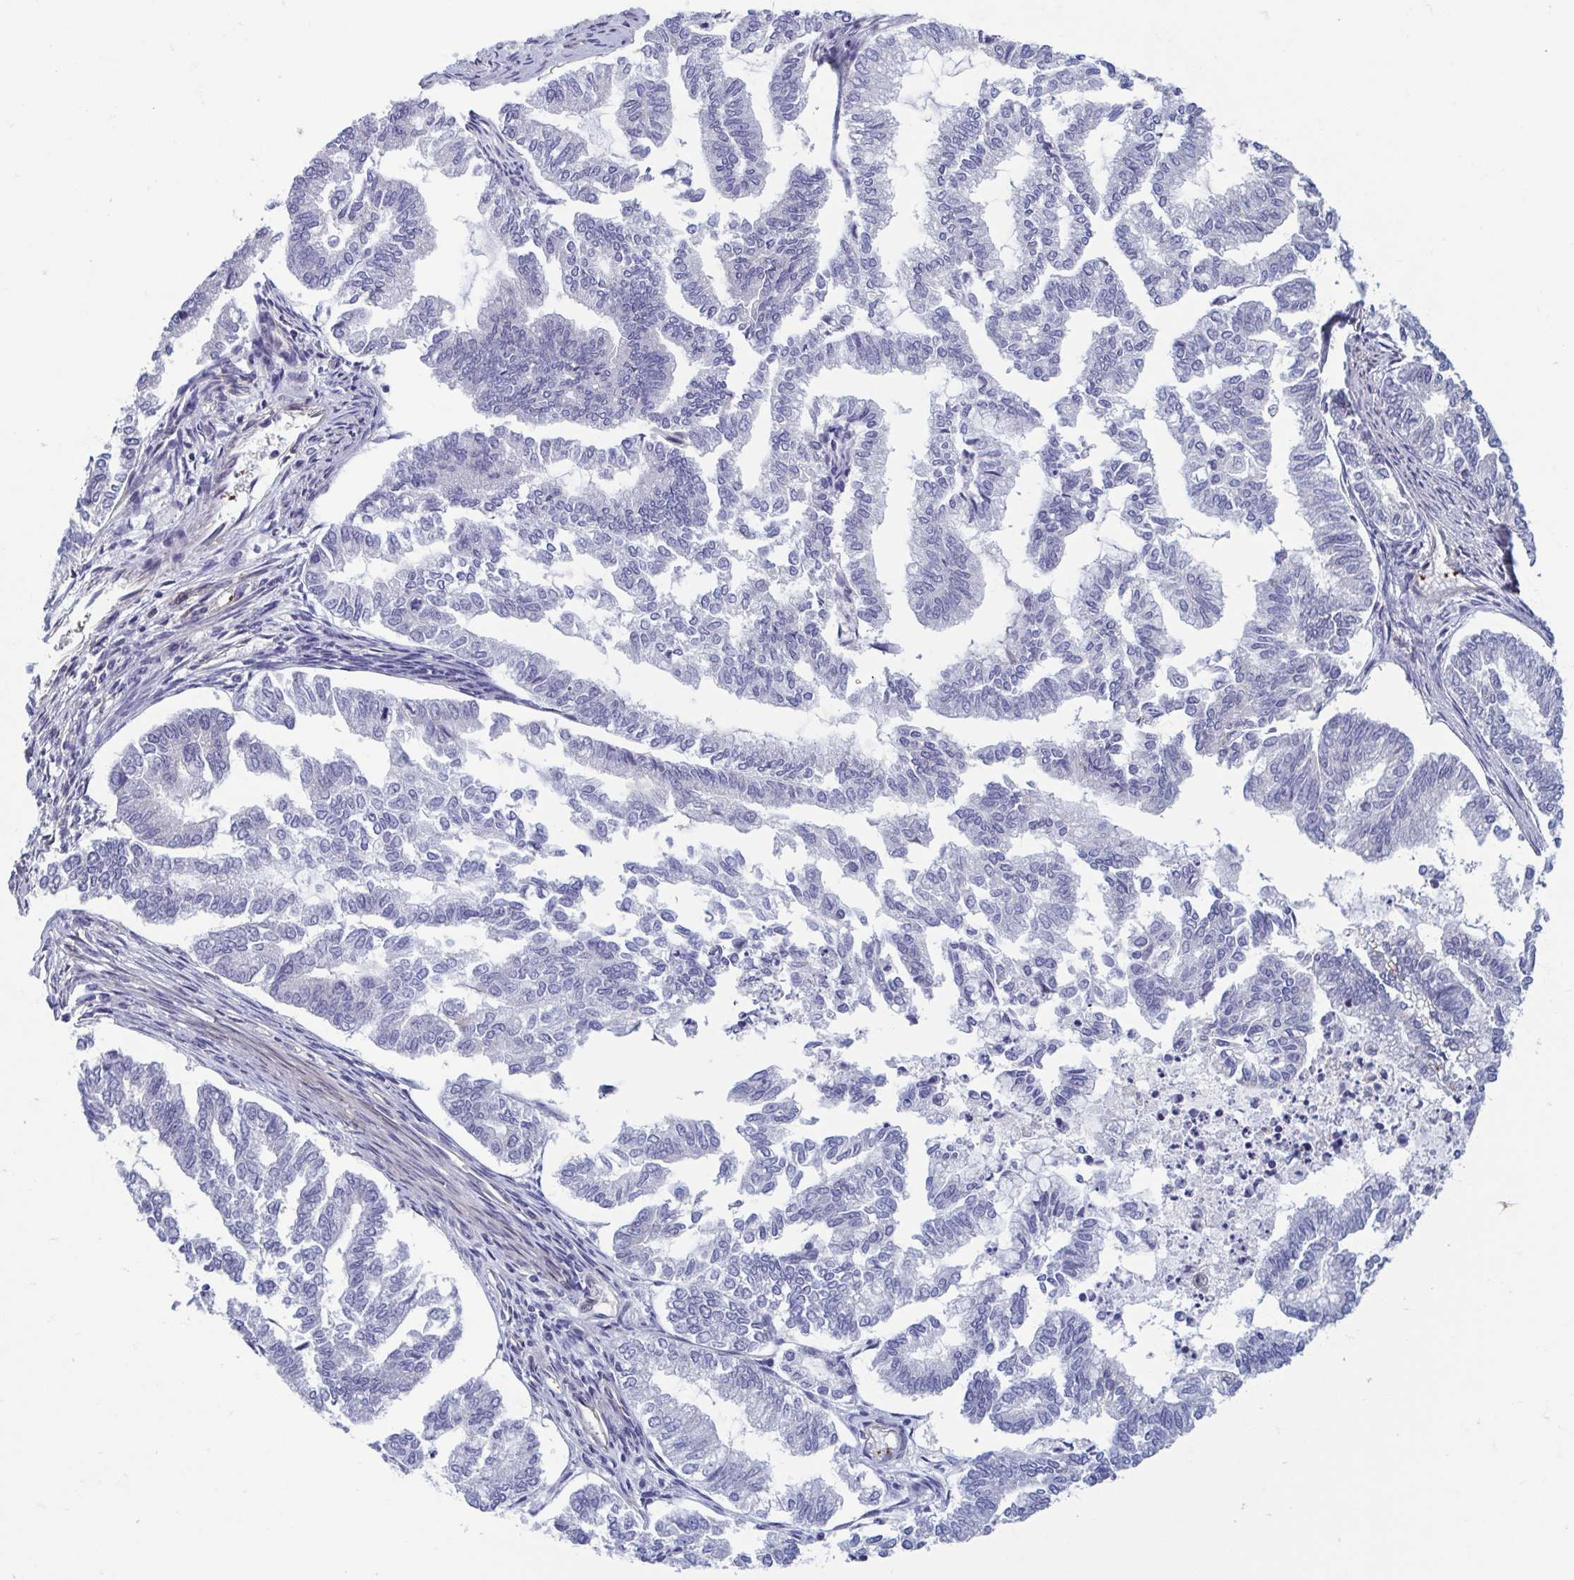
{"staining": {"intensity": "negative", "quantity": "none", "location": "none"}, "tissue": "endometrial cancer", "cell_type": "Tumor cells", "image_type": "cancer", "snomed": [{"axis": "morphology", "description": "Adenocarcinoma, NOS"}, {"axis": "topography", "description": "Endometrium"}], "caption": "IHC of human endometrial adenocarcinoma reveals no expression in tumor cells.", "gene": "LRRC38", "patient": {"sex": "female", "age": 79}}